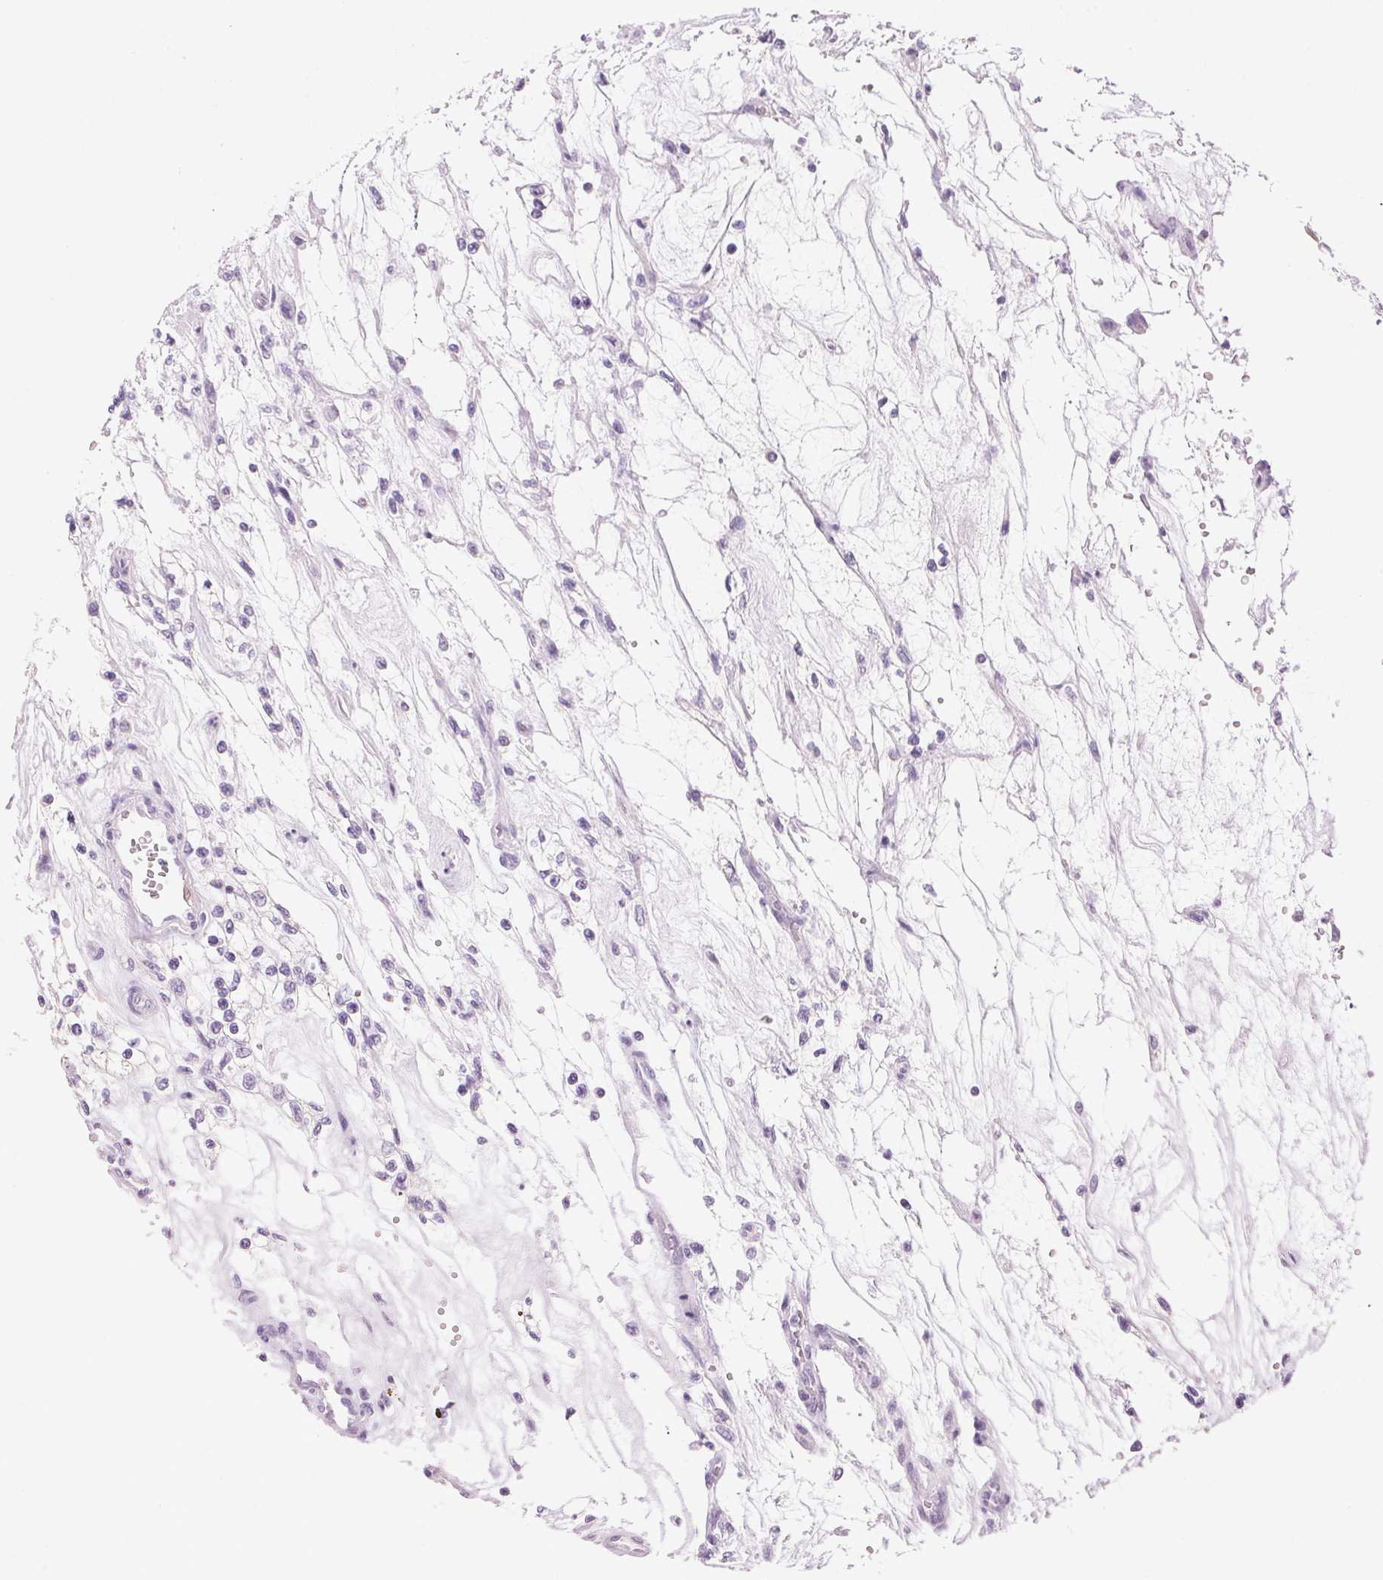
{"staining": {"intensity": "negative", "quantity": "none", "location": "none"}, "tissue": "renal cancer", "cell_type": "Tumor cells", "image_type": "cancer", "snomed": [{"axis": "morphology", "description": "Adenocarcinoma, NOS"}, {"axis": "topography", "description": "Kidney"}], "caption": "The immunohistochemistry micrograph has no significant staining in tumor cells of renal cancer tissue. (Immunohistochemistry (ihc), brightfield microscopy, high magnification).", "gene": "HSD17B2", "patient": {"sex": "female", "age": 69}}